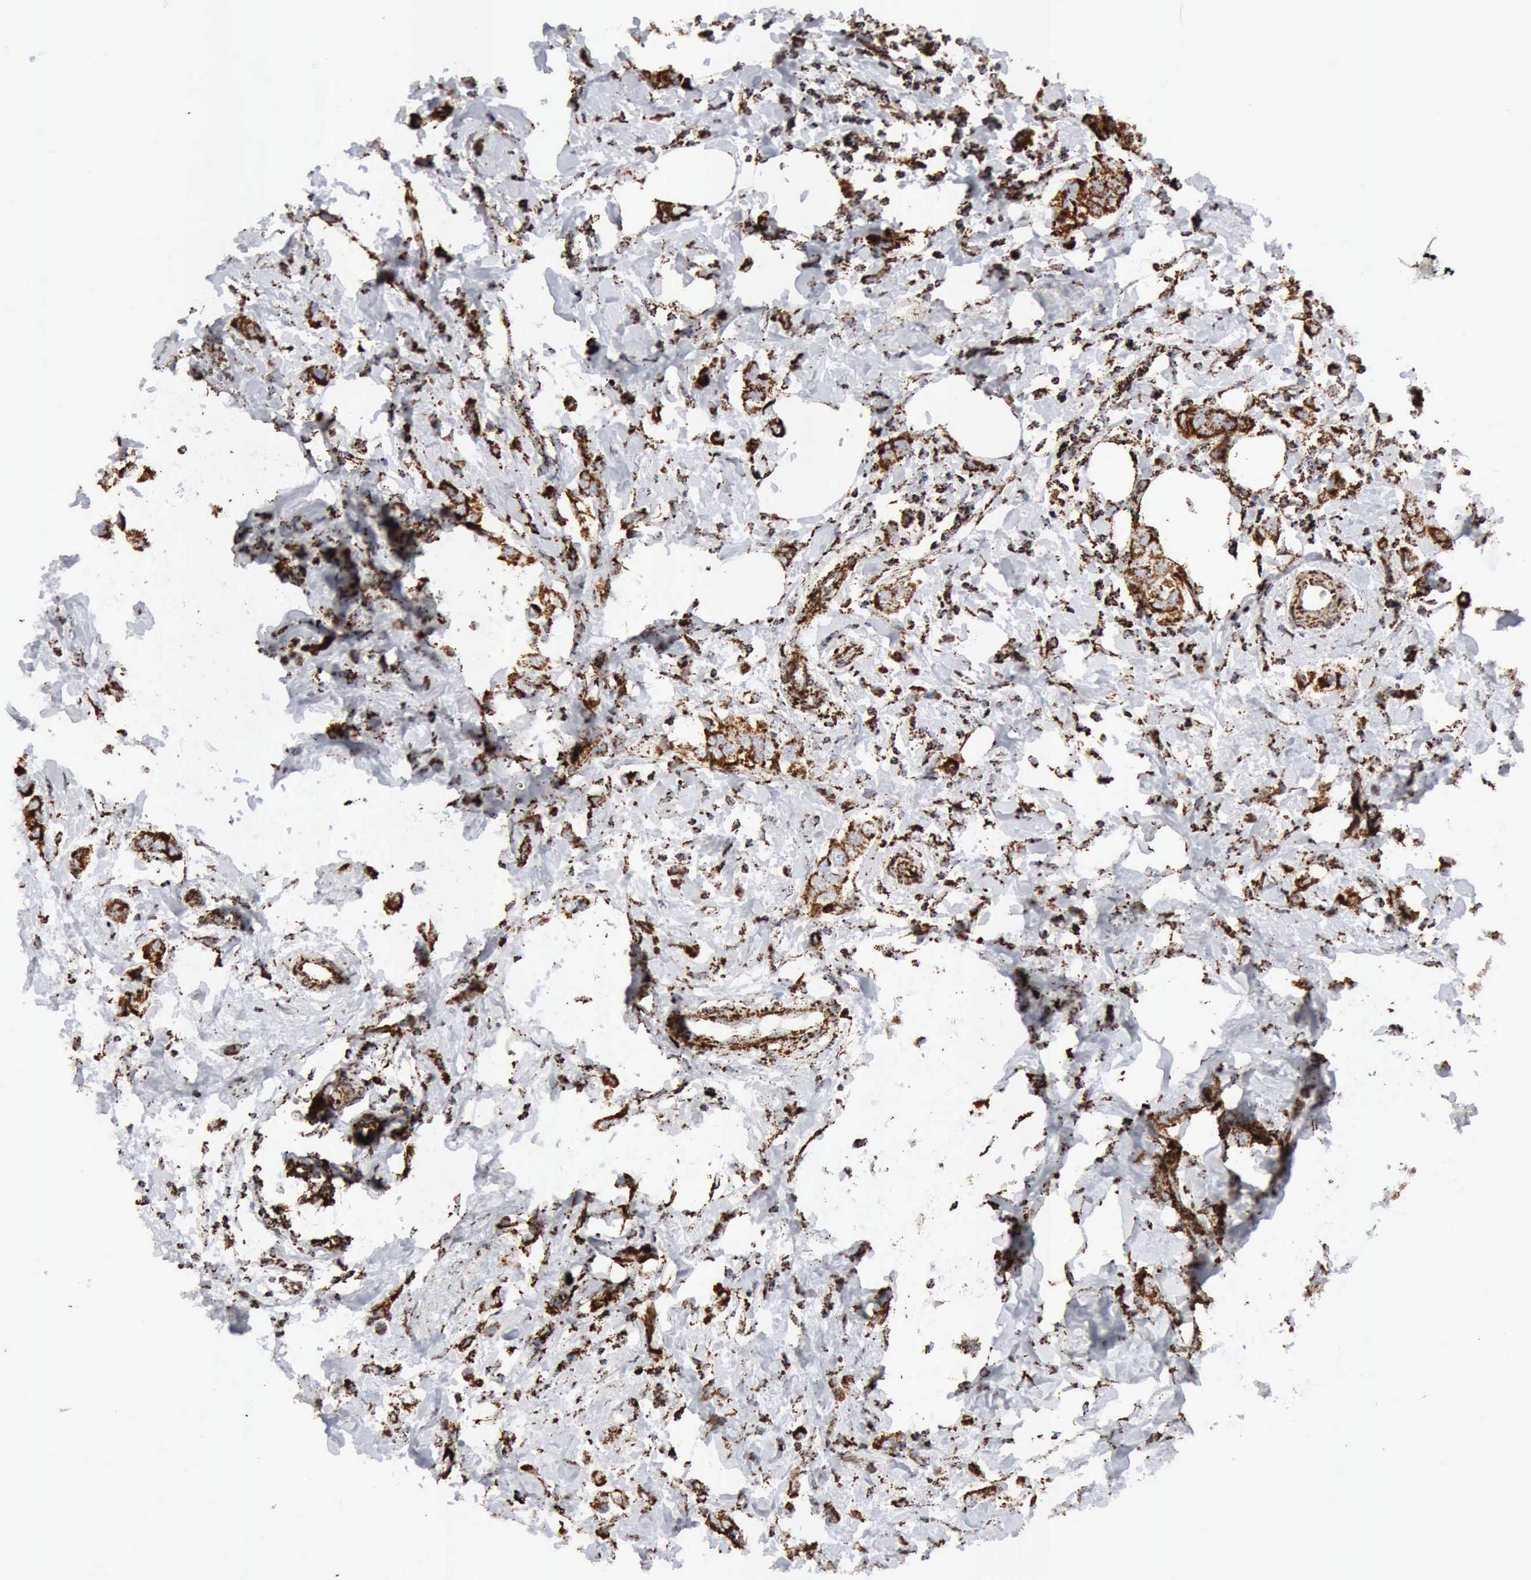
{"staining": {"intensity": "strong", "quantity": ">75%", "location": "cytoplasmic/membranous"}, "tissue": "breast cancer", "cell_type": "Tumor cells", "image_type": "cancer", "snomed": [{"axis": "morphology", "description": "Normal tissue, NOS"}, {"axis": "morphology", "description": "Duct carcinoma"}, {"axis": "topography", "description": "Breast"}], "caption": "Immunohistochemical staining of human breast cancer exhibits high levels of strong cytoplasmic/membranous protein positivity in approximately >75% of tumor cells.", "gene": "ACO2", "patient": {"sex": "female", "age": 50}}